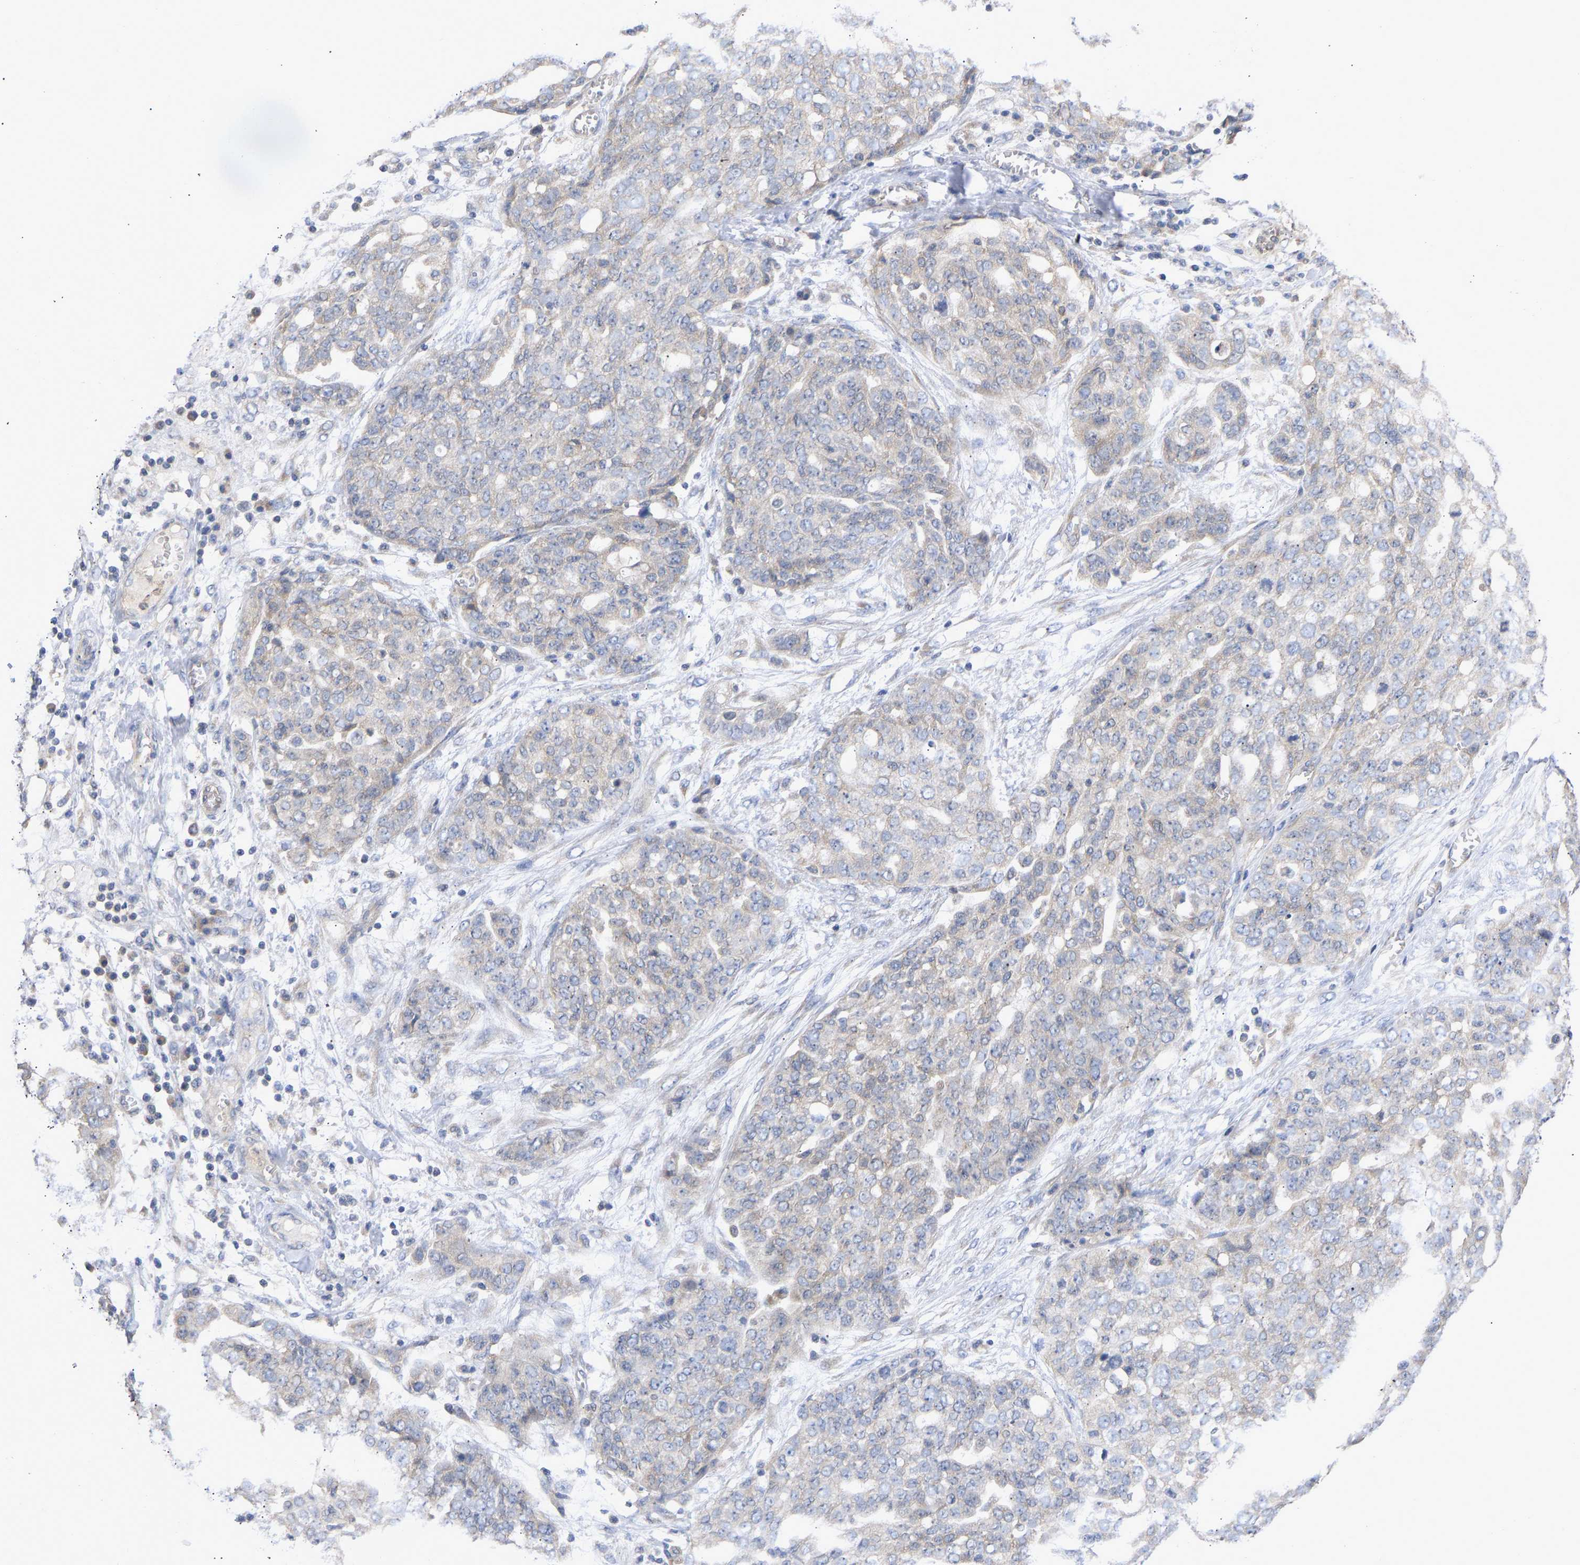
{"staining": {"intensity": "weak", "quantity": "<25%", "location": "cytoplasmic/membranous"}, "tissue": "ovarian cancer", "cell_type": "Tumor cells", "image_type": "cancer", "snomed": [{"axis": "morphology", "description": "Cystadenocarcinoma, serous, NOS"}, {"axis": "topography", "description": "Soft tissue"}, {"axis": "topography", "description": "Ovary"}], "caption": "Immunohistochemistry of human ovarian cancer exhibits no expression in tumor cells.", "gene": "MAP2K3", "patient": {"sex": "female", "age": 57}}